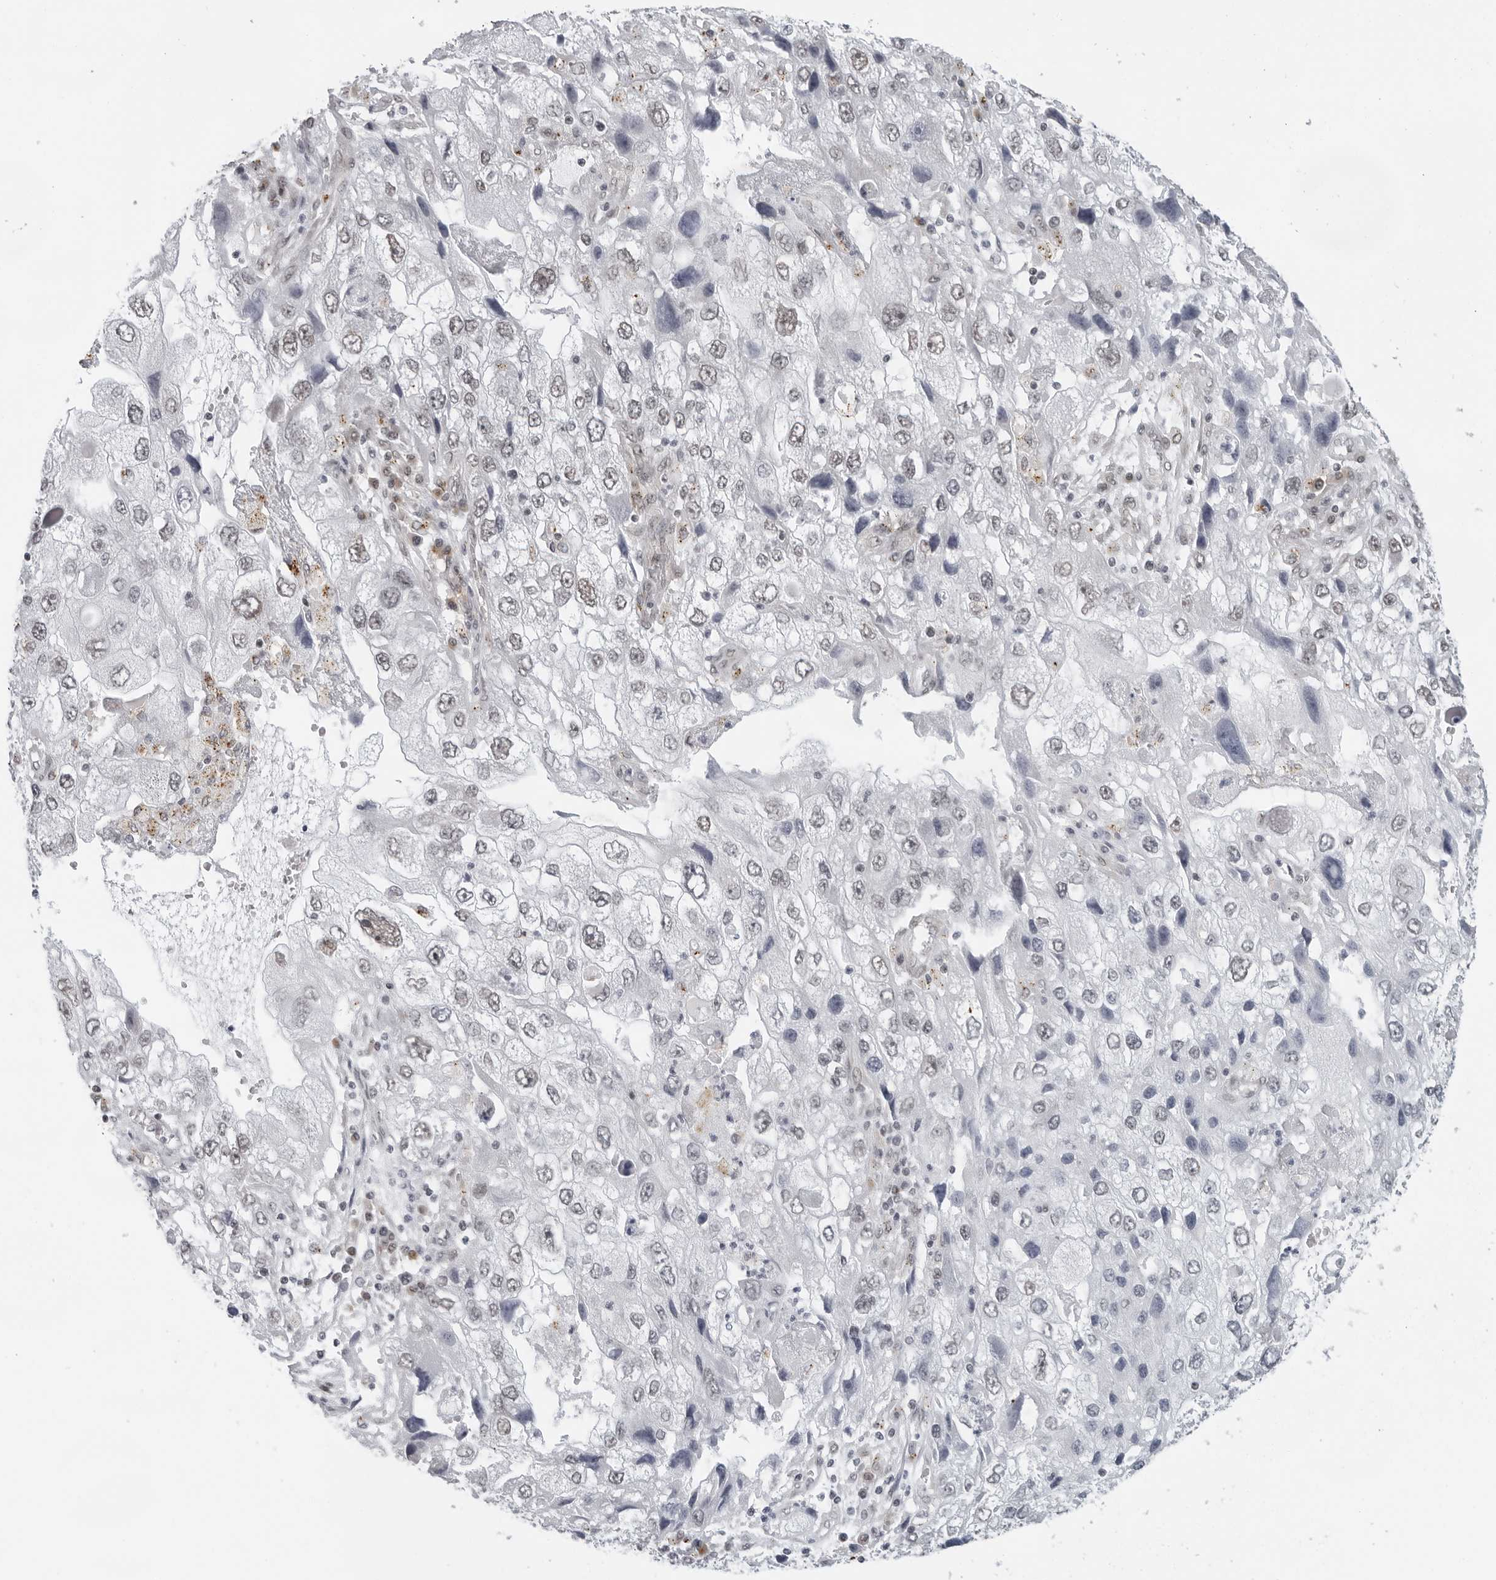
{"staining": {"intensity": "weak", "quantity": "<25%", "location": "nuclear"}, "tissue": "endometrial cancer", "cell_type": "Tumor cells", "image_type": "cancer", "snomed": [{"axis": "morphology", "description": "Adenocarcinoma, NOS"}, {"axis": "topography", "description": "Endometrium"}], "caption": "DAB immunohistochemical staining of human adenocarcinoma (endometrial) demonstrates no significant positivity in tumor cells.", "gene": "TOX4", "patient": {"sex": "female", "age": 49}}